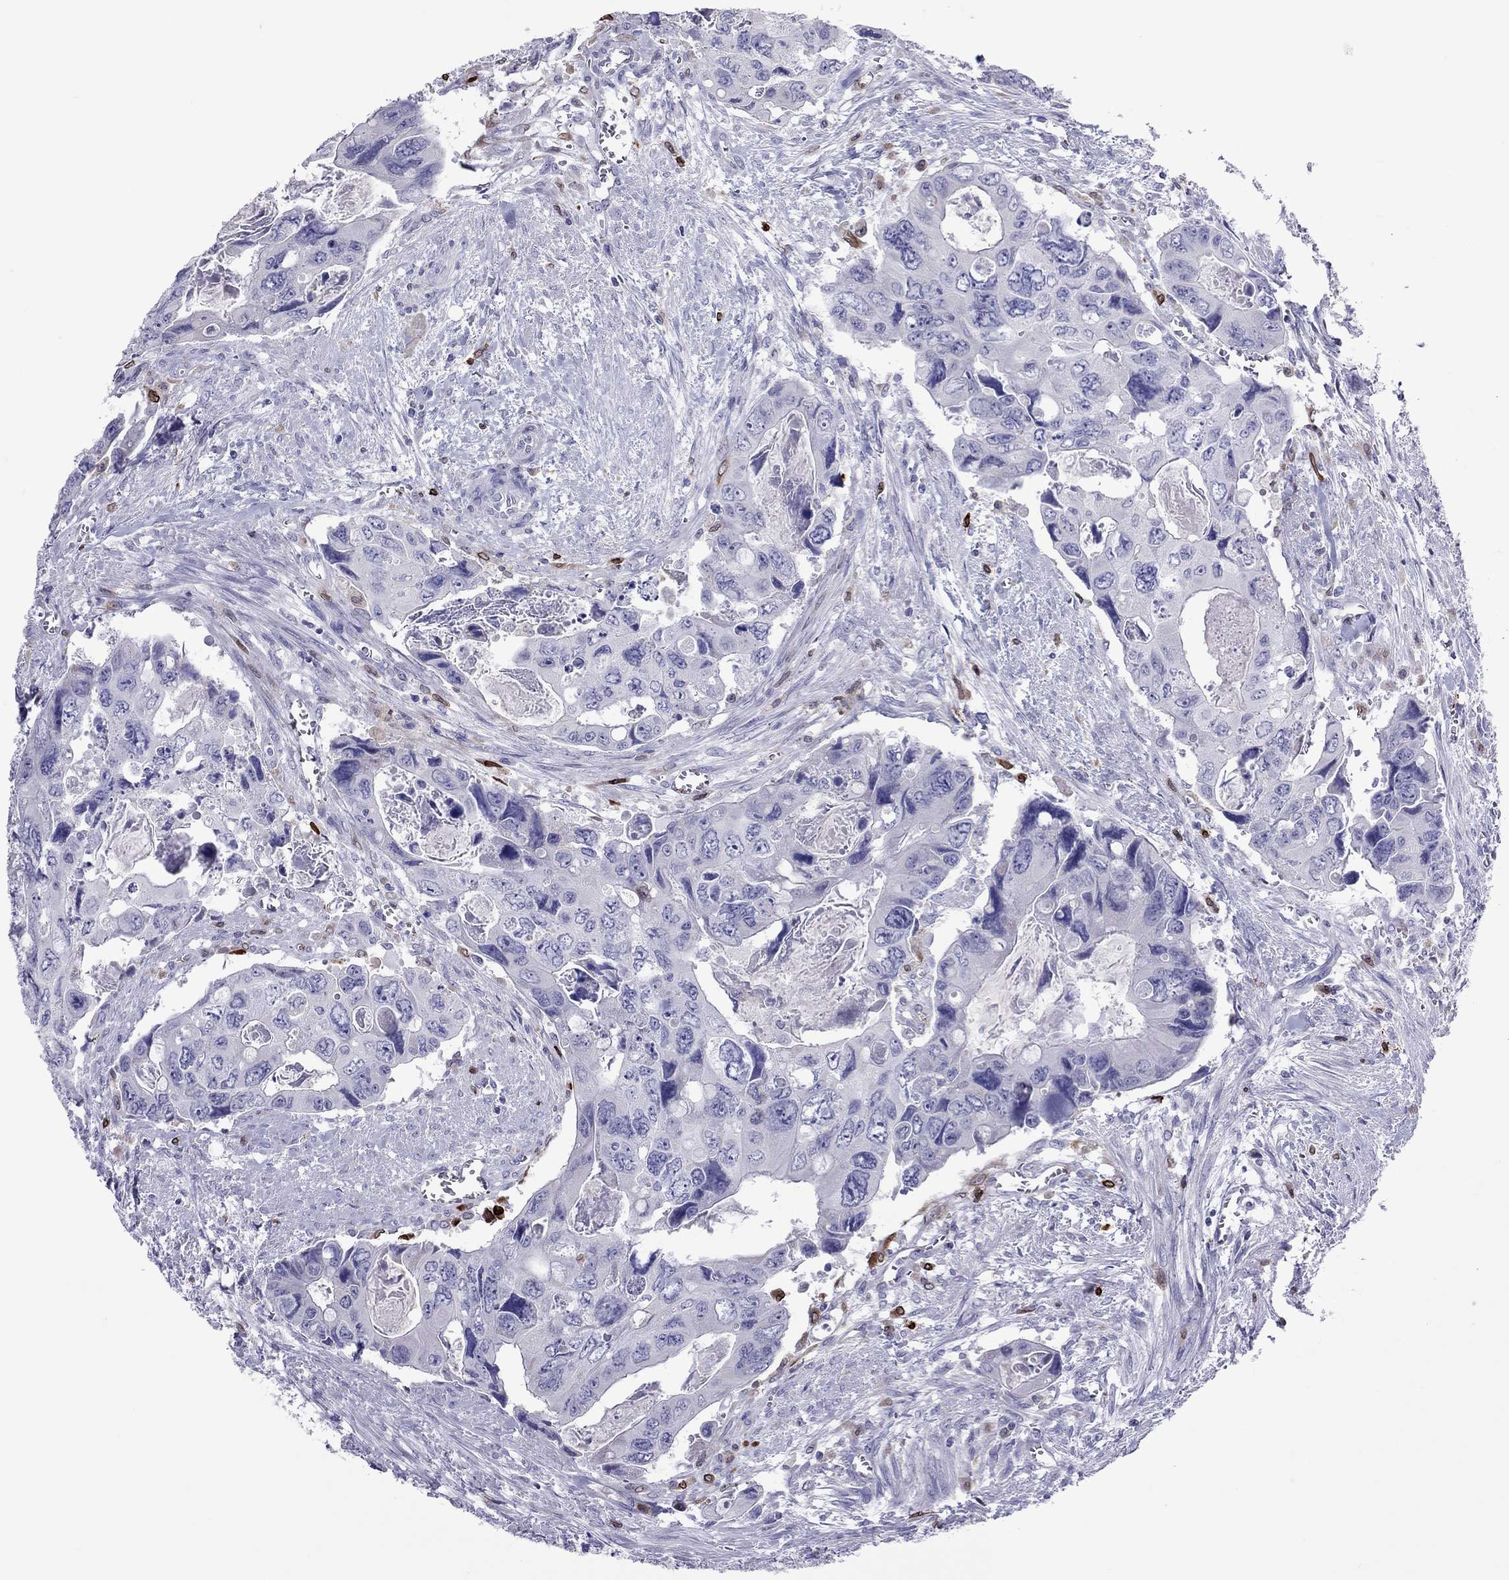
{"staining": {"intensity": "negative", "quantity": "none", "location": "none"}, "tissue": "colorectal cancer", "cell_type": "Tumor cells", "image_type": "cancer", "snomed": [{"axis": "morphology", "description": "Adenocarcinoma, NOS"}, {"axis": "topography", "description": "Rectum"}], "caption": "Colorectal cancer (adenocarcinoma) was stained to show a protein in brown. There is no significant positivity in tumor cells.", "gene": "ADORA2A", "patient": {"sex": "male", "age": 62}}